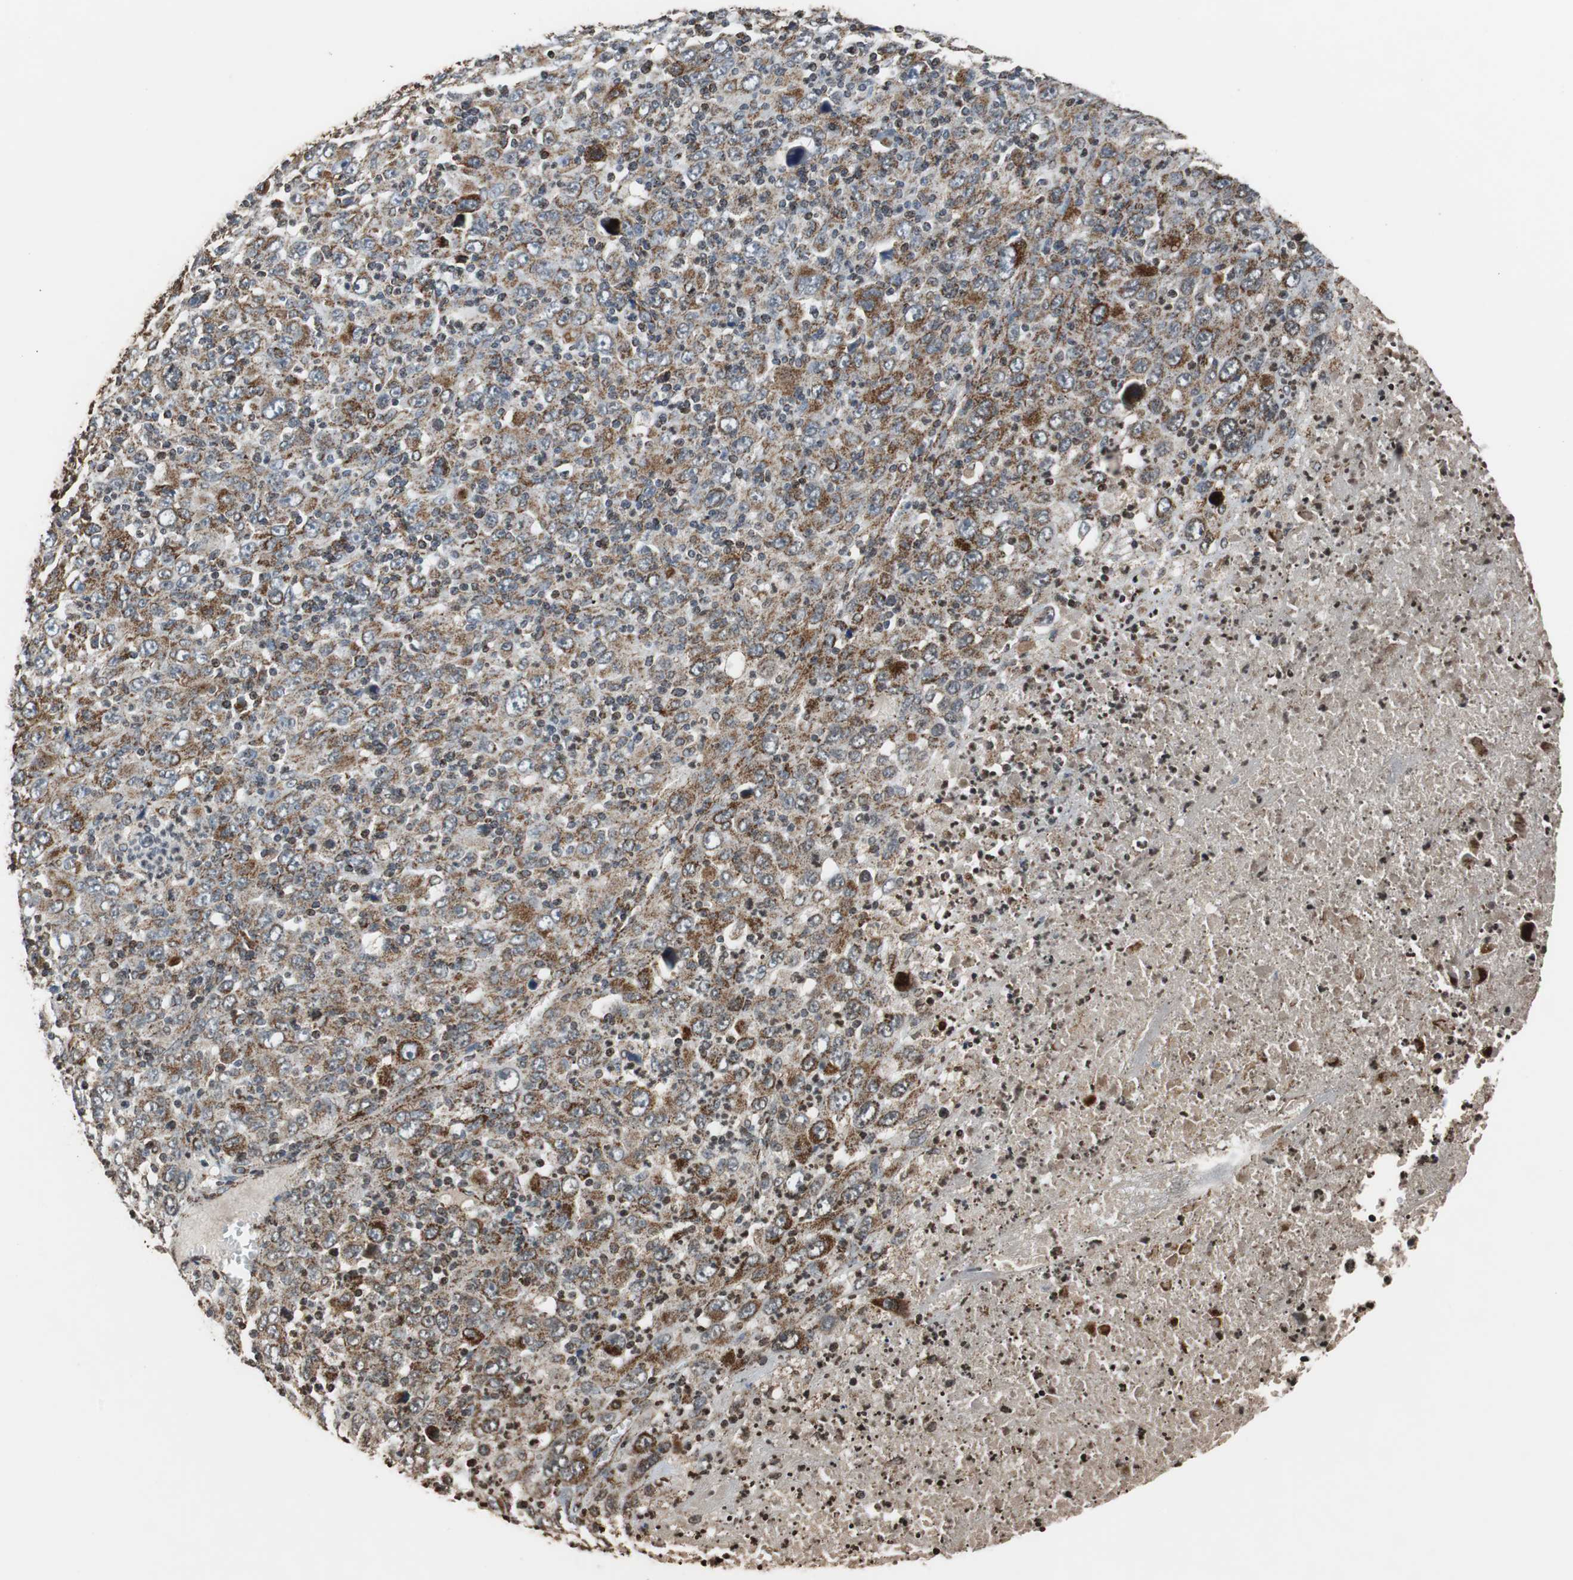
{"staining": {"intensity": "strong", "quantity": ">75%", "location": "cytoplasmic/membranous"}, "tissue": "melanoma", "cell_type": "Tumor cells", "image_type": "cancer", "snomed": [{"axis": "morphology", "description": "Malignant melanoma, Metastatic site"}, {"axis": "topography", "description": "Skin"}], "caption": "Melanoma tissue exhibits strong cytoplasmic/membranous staining in about >75% of tumor cells", "gene": "HSPA9", "patient": {"sex": "female", "age": 56}}